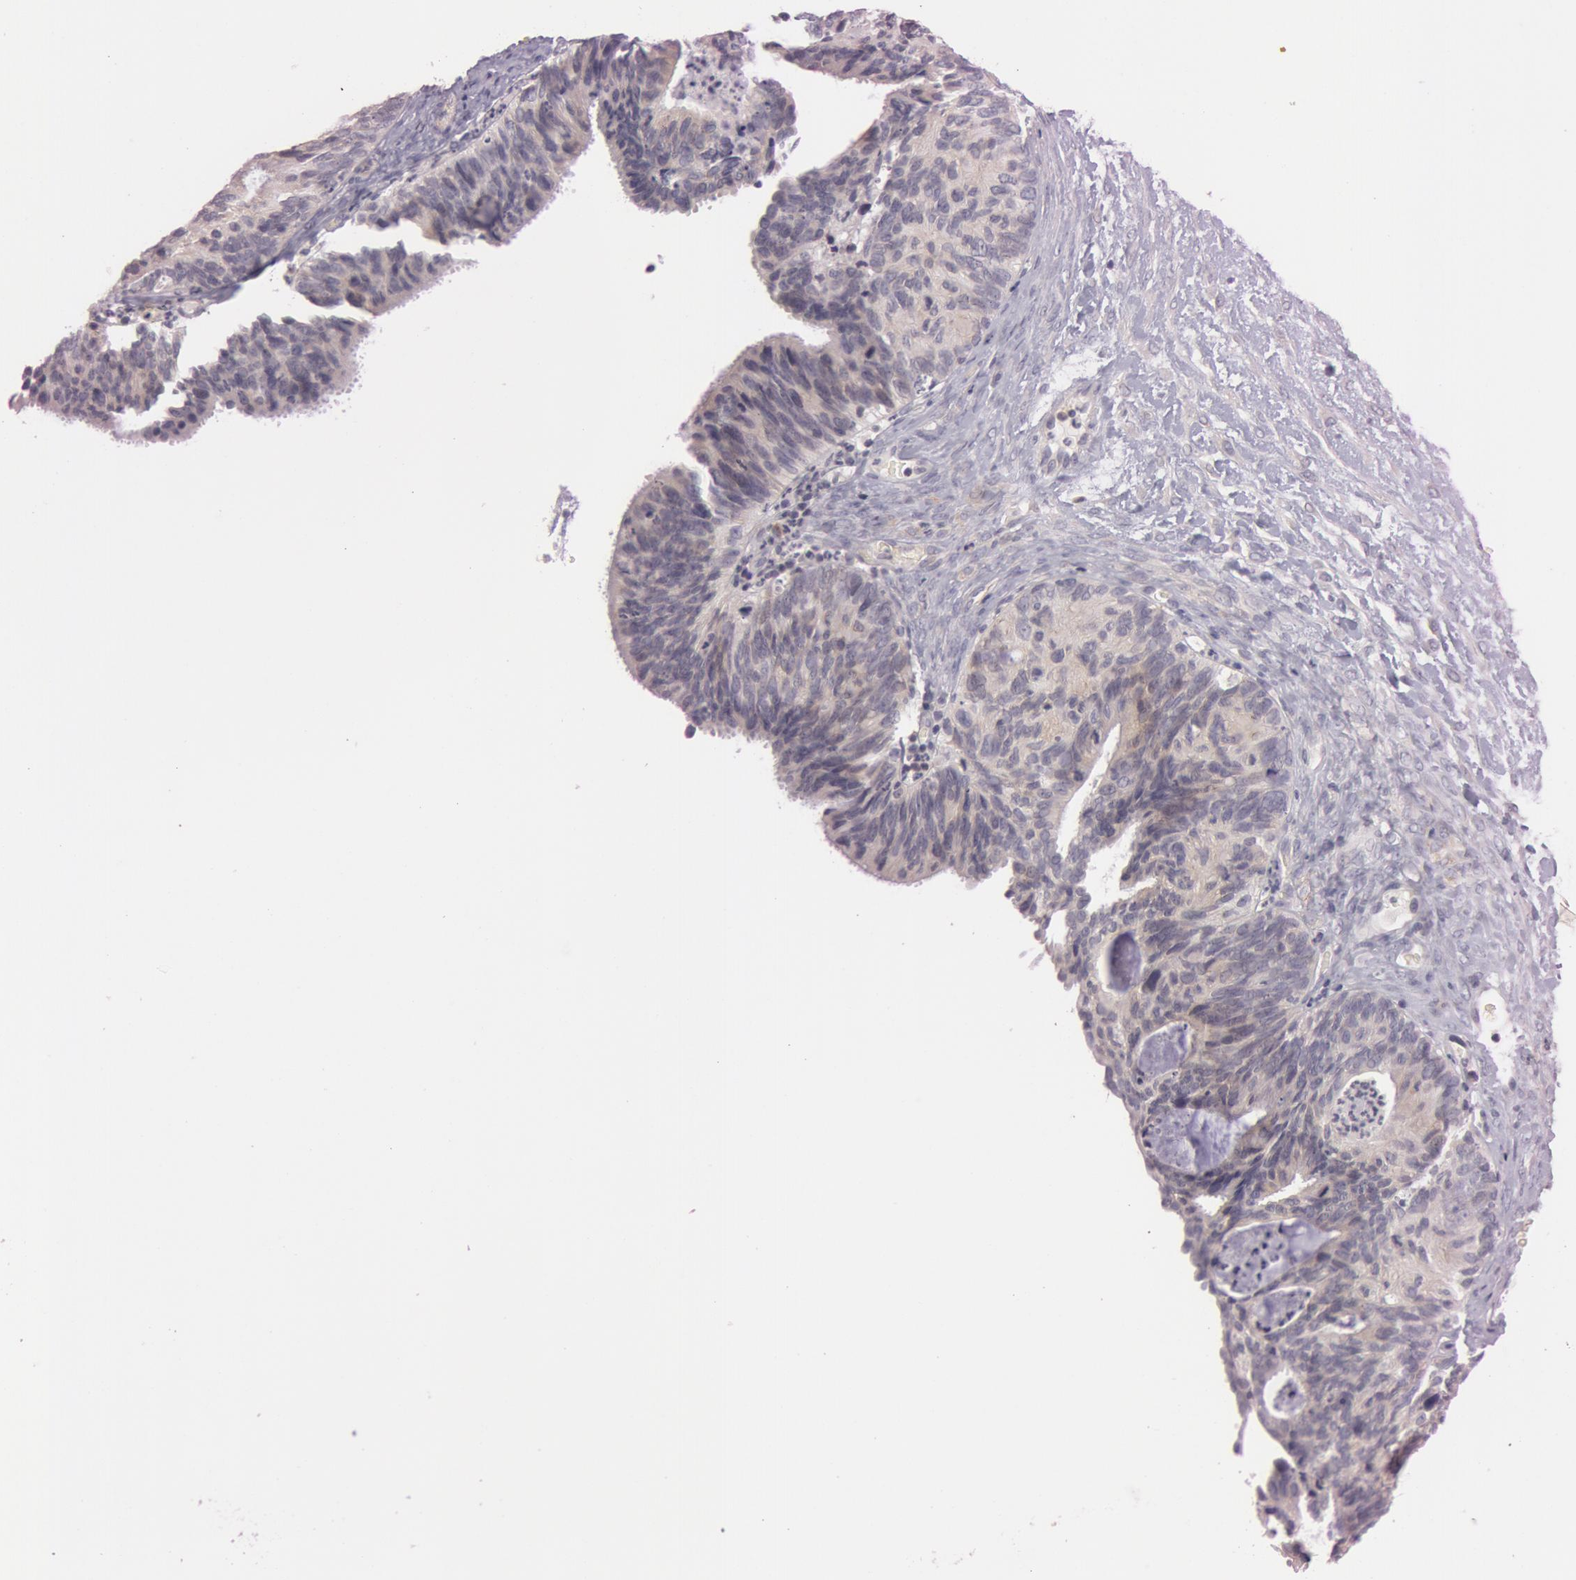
{"staining": {"intensity": "weak", "quantity": "<25%", "location": "none"}, "tissue": "ovarian cancer", "cell_type": "Tumor cells", "image_type": "cancer", "snomed": [{"axis": "morphology", "description": "Carcinoma, endometroid"}, {"axis": "topography", "description": "Ovary"}], "caption": "The immunohistochemistry image has no significant positivity in tumor cells of endometroid carcinoma (ovarian) tissue.", "gene": "RALGAPA1", "patient": {"sex": "female", "age": 52}}